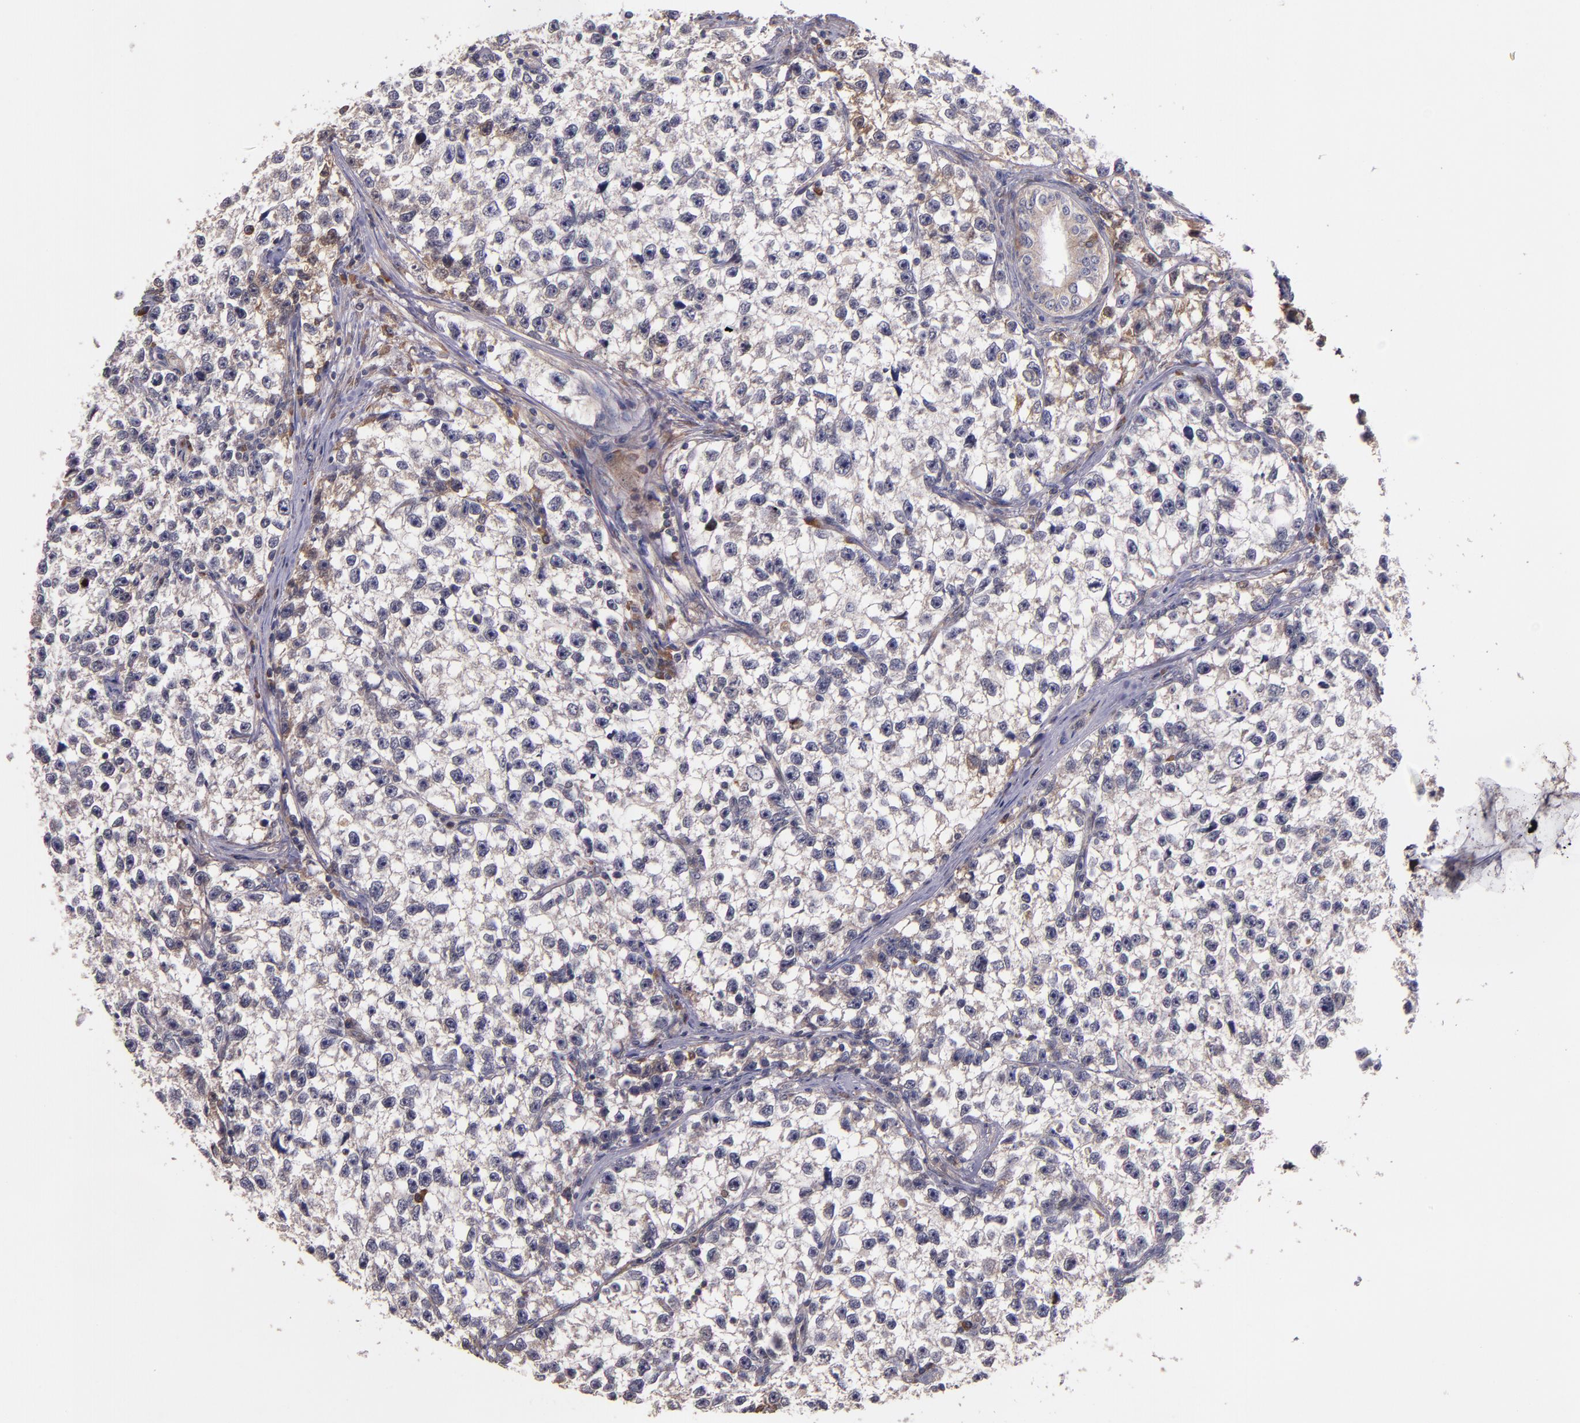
{"staining": {"intensity": "weak", "quantity": "25%-75%", "location": "cytoplasmic/membranous"}, "tissue": "testis cancer", "cell_type": "Tumor cells", "image_type": "cancer", "snomed": [{"axis": "morphology", "description": "Seminoma, NOS"}, {"axis": "morphology", "description": "Carcinoma, Embryonal, NOS"}, {"axis": "topography", "description": "Testis"}], "caption": "Approximately 25%-75% of tumor cells in seminoma (testis) reveal weak cytoplasmic/membranous protein staining as visualized by brown immunohistochemical staining.", "gene": "PRAF2", "patient": {"sex": "male", "age": 30}}